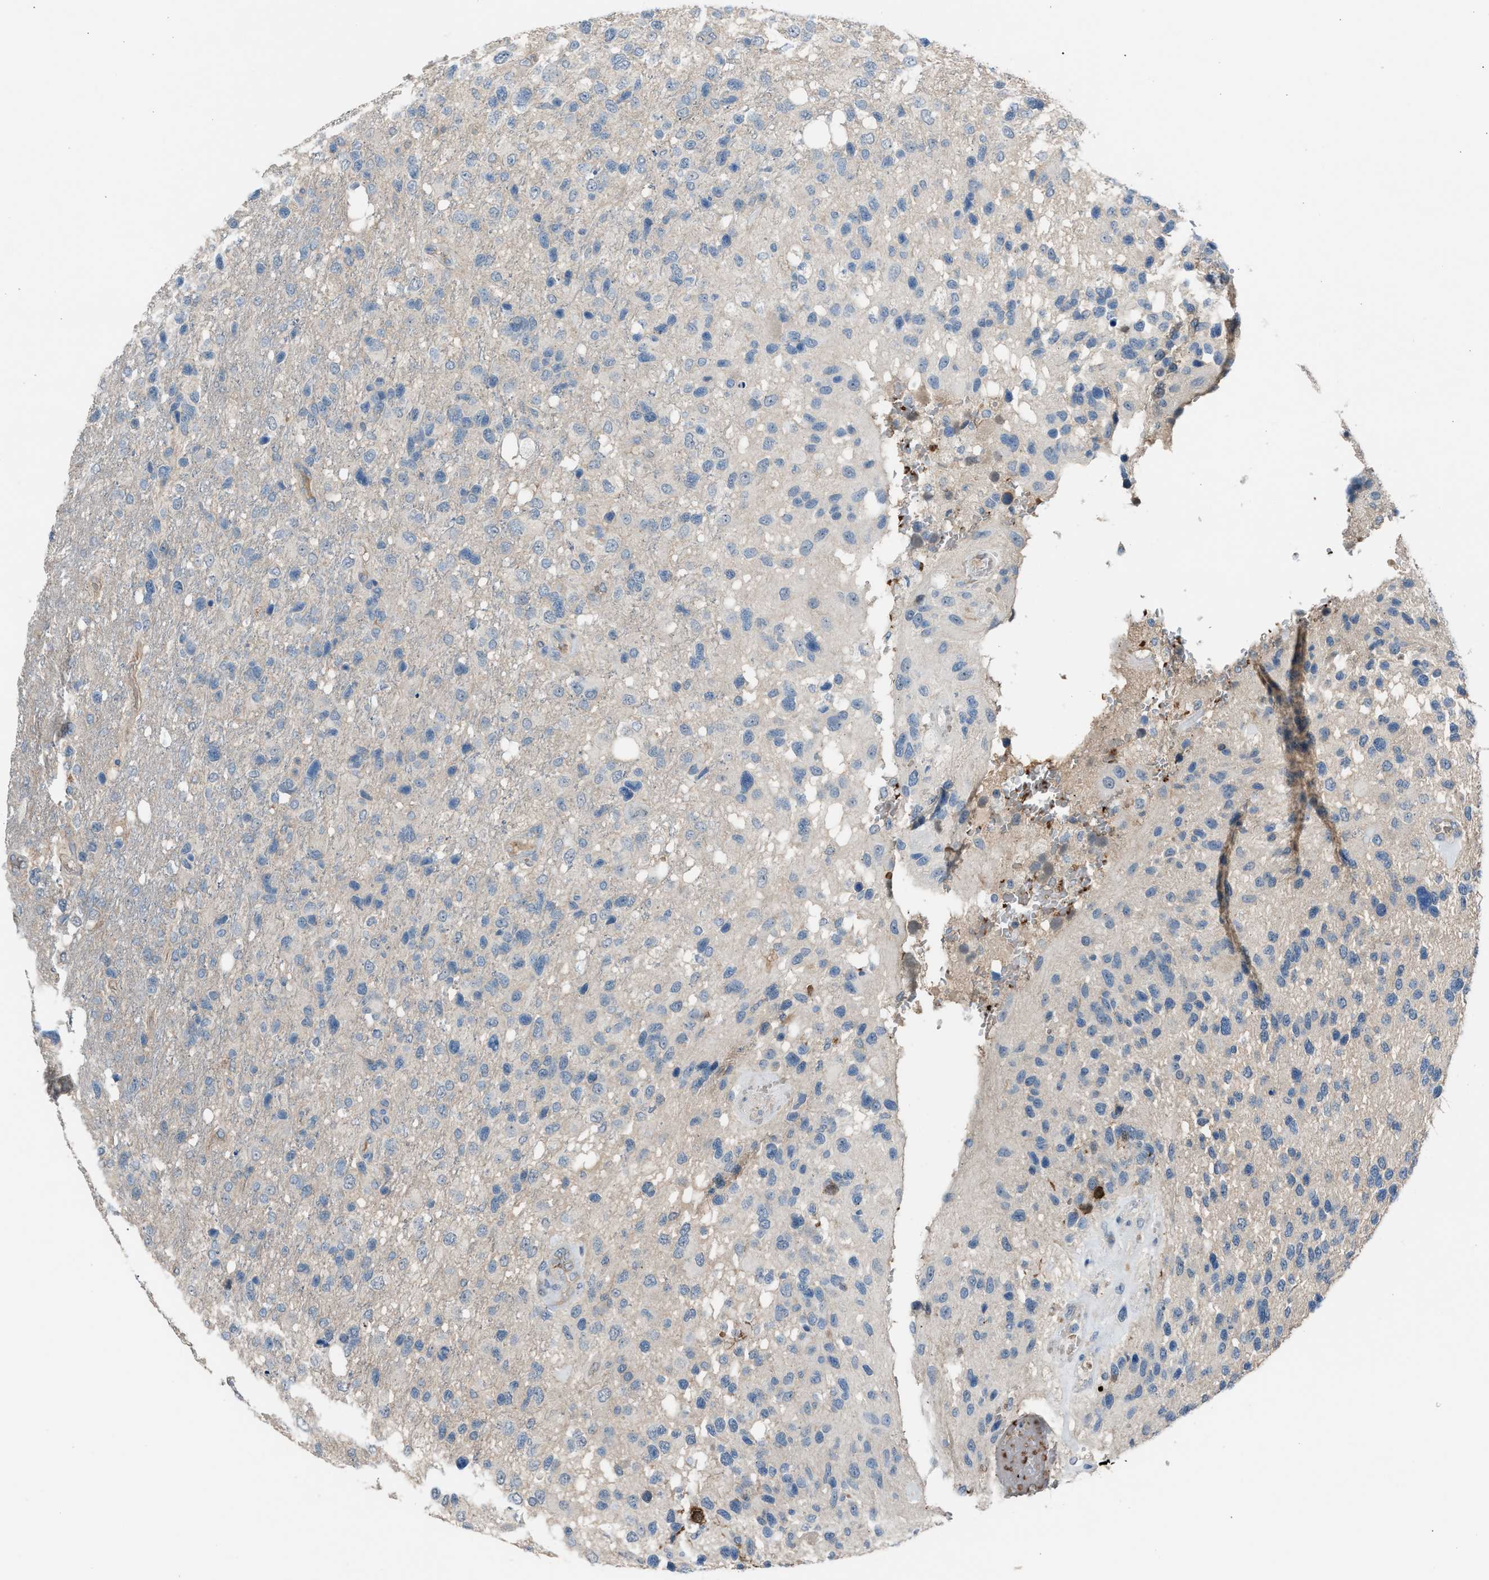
{"staining": {"intensity": "negative", "quantity": "none", "location": "none"}, "tissue": "glioma", "cell_type": "Tumor cells", "image_type": "cancer", "snomed": [{"axis": "morphology", "description": "Glioma, malignant, High grade"}, {"axis": "topography", "description": "Brain"}], "caption": "Tumor cells show no significant protein positivity in glioma. (DAB immunohistochemistry with hematoxylin counter stain).", "gene": "CFAP77", "patient": {"sex": "female", "age": 58}}